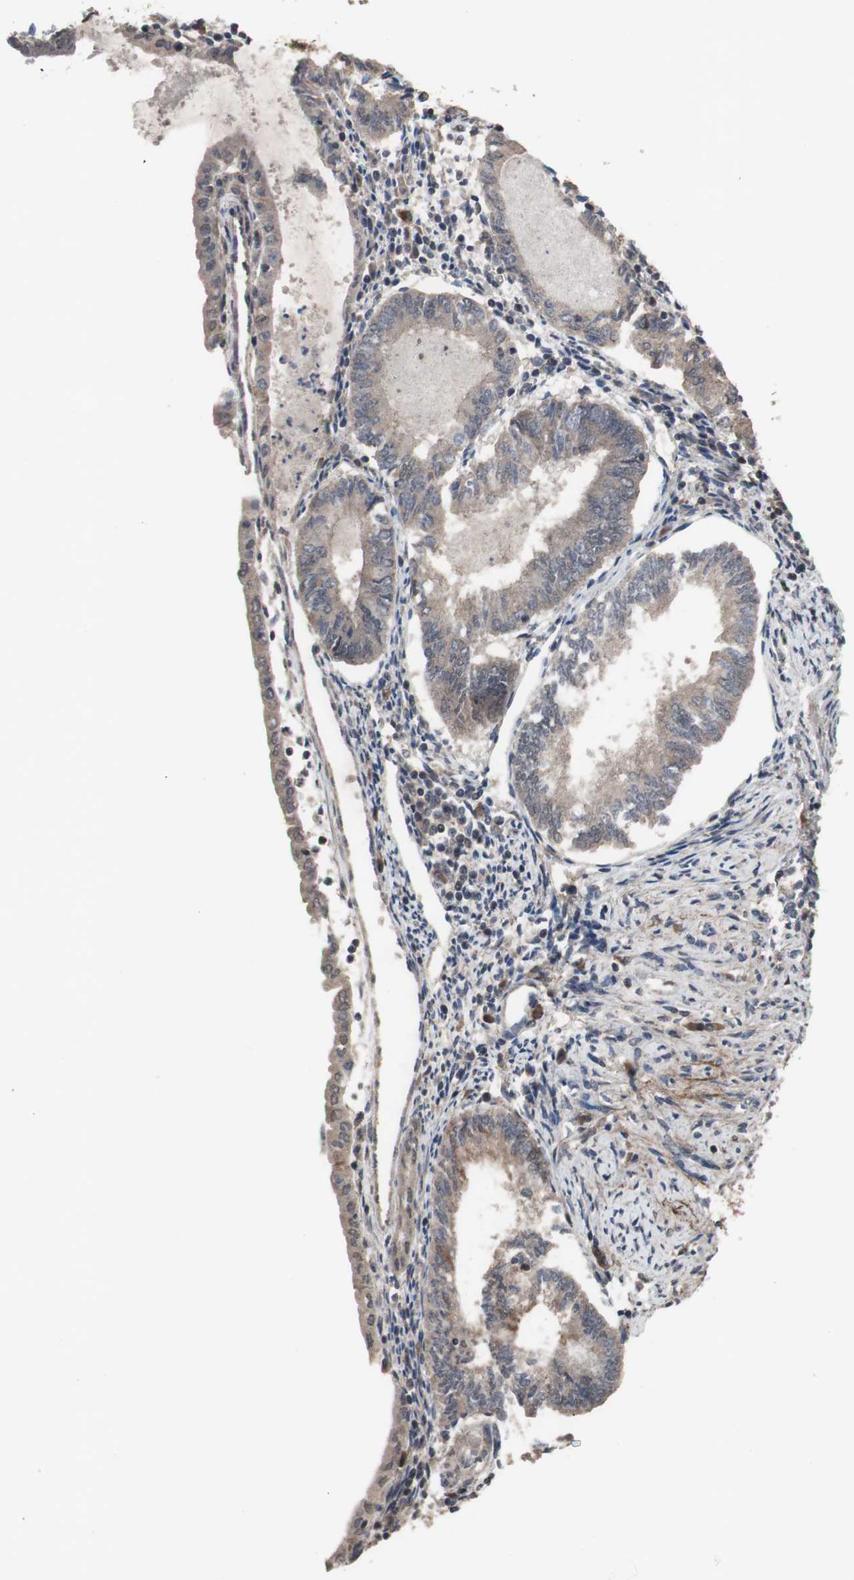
{"staining": {"intensity": "moderate", "quantity": ">75%", "location": "cytoplasmic/membranous"}, "tissue": "endometrial cancer", "cell_type": "Tumor cells", "image_type": "cancer", "snomed": [{"axis": "morphology", "description": "Adenocarcinoma, NOS"}, {"axis": "topography", "description": "Endometrium"}], "caption": "An immunohistochemistry histopathology image of tumor tissue is shown. Protein staining in brown highlights moderate cytoplasmic/membranous positivity in endometrial cancer within tumor cells.", "gene": "KANSL1", "patient": {"sex": "female", "age": 86}}